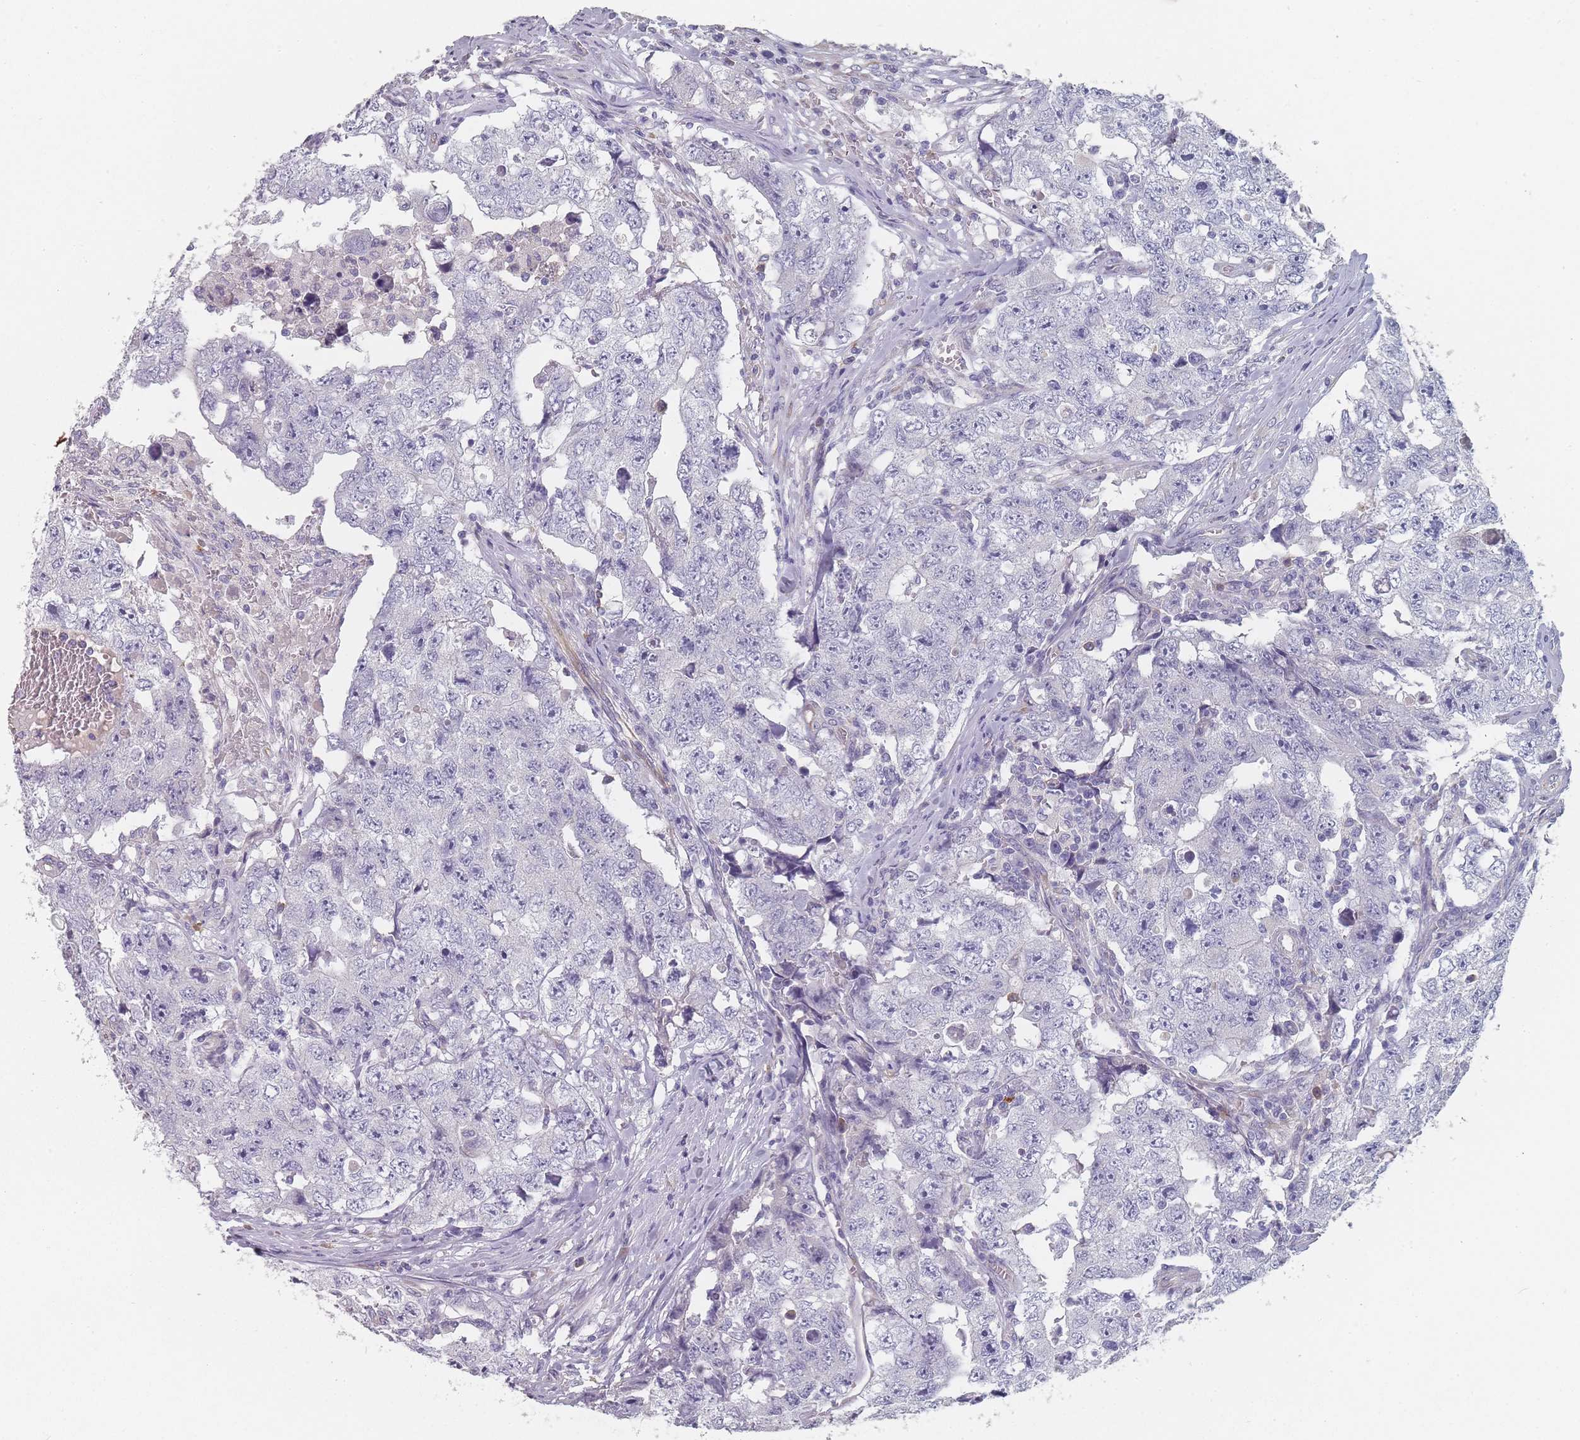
{"staining": {"intensity": "negative", "quantity": "none", "location": "none"}, "tissue": "testis cancer", "cell_type": "Tumor cells", "image_type": "cancer", "snomed": [{"axis": "morphology", "description": "Carcinoma, Embryonal, NOS"}, {"axis": "topography", "description": "Testis"}], "caption": "This is an immunohistochemistry micrograph of embryonal carcinoma (testis). There is no staining in tumor cells.", "gene": "SLC35E4", "patient": {"sex": "male", "age": 17}}